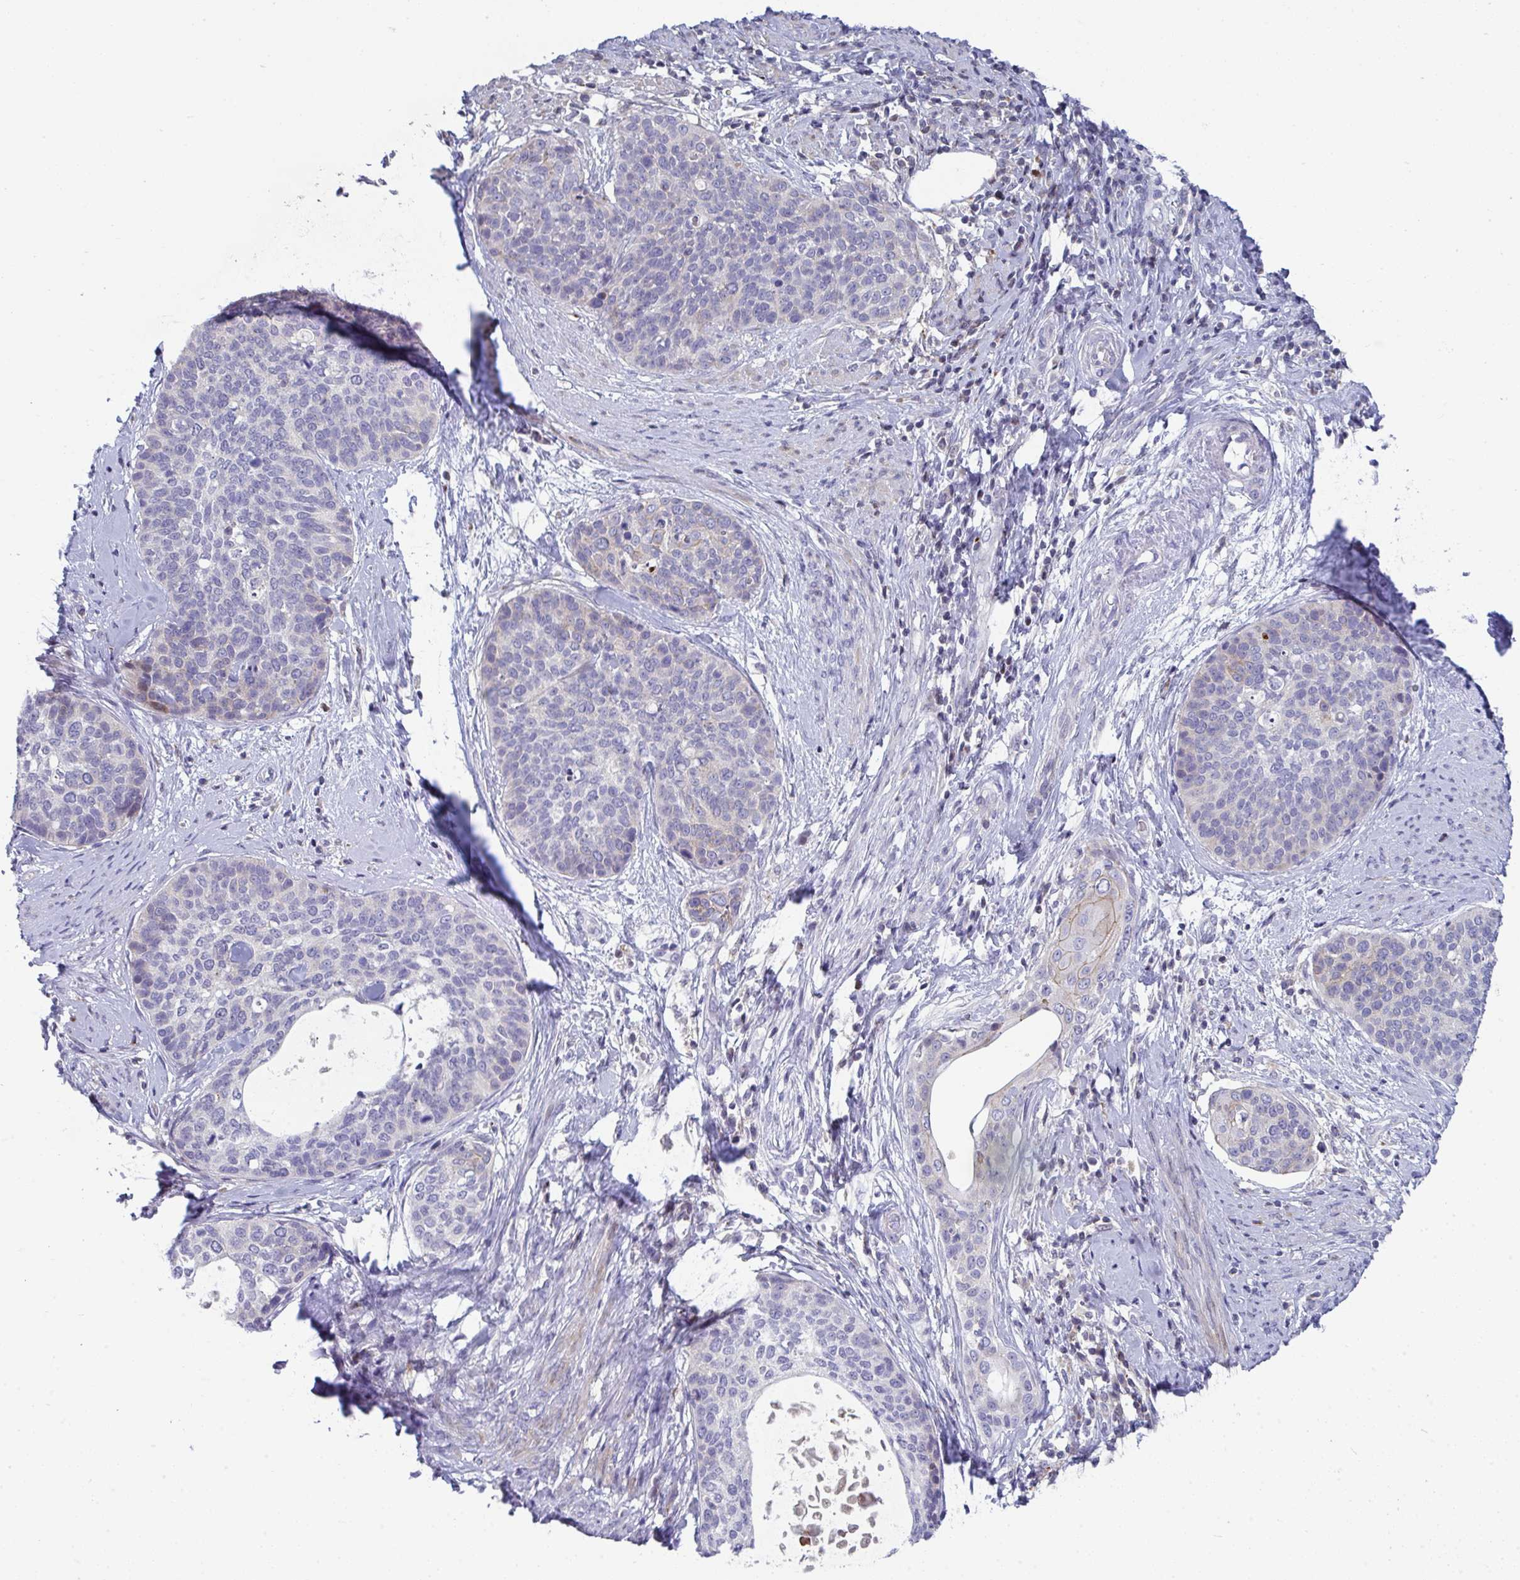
{"staining": {"intensity": "negative", "quantity": "none", "location": "none"}, "tissue": "cervical cancer", "cell_type": "Tumor cells", "image_type": "cancer", "snomed": [{"axis": "morphology", "description": "Squamous cell carcinoma, NOS"}, {"axis": "topography", "description": "Cervix"}], "caption": "Cervical cancer was stained to show a protein in brown. There is no significant expression in tumor cells.", "gene": "AOC2", "patient": {"sex": "female", "age": 69}}